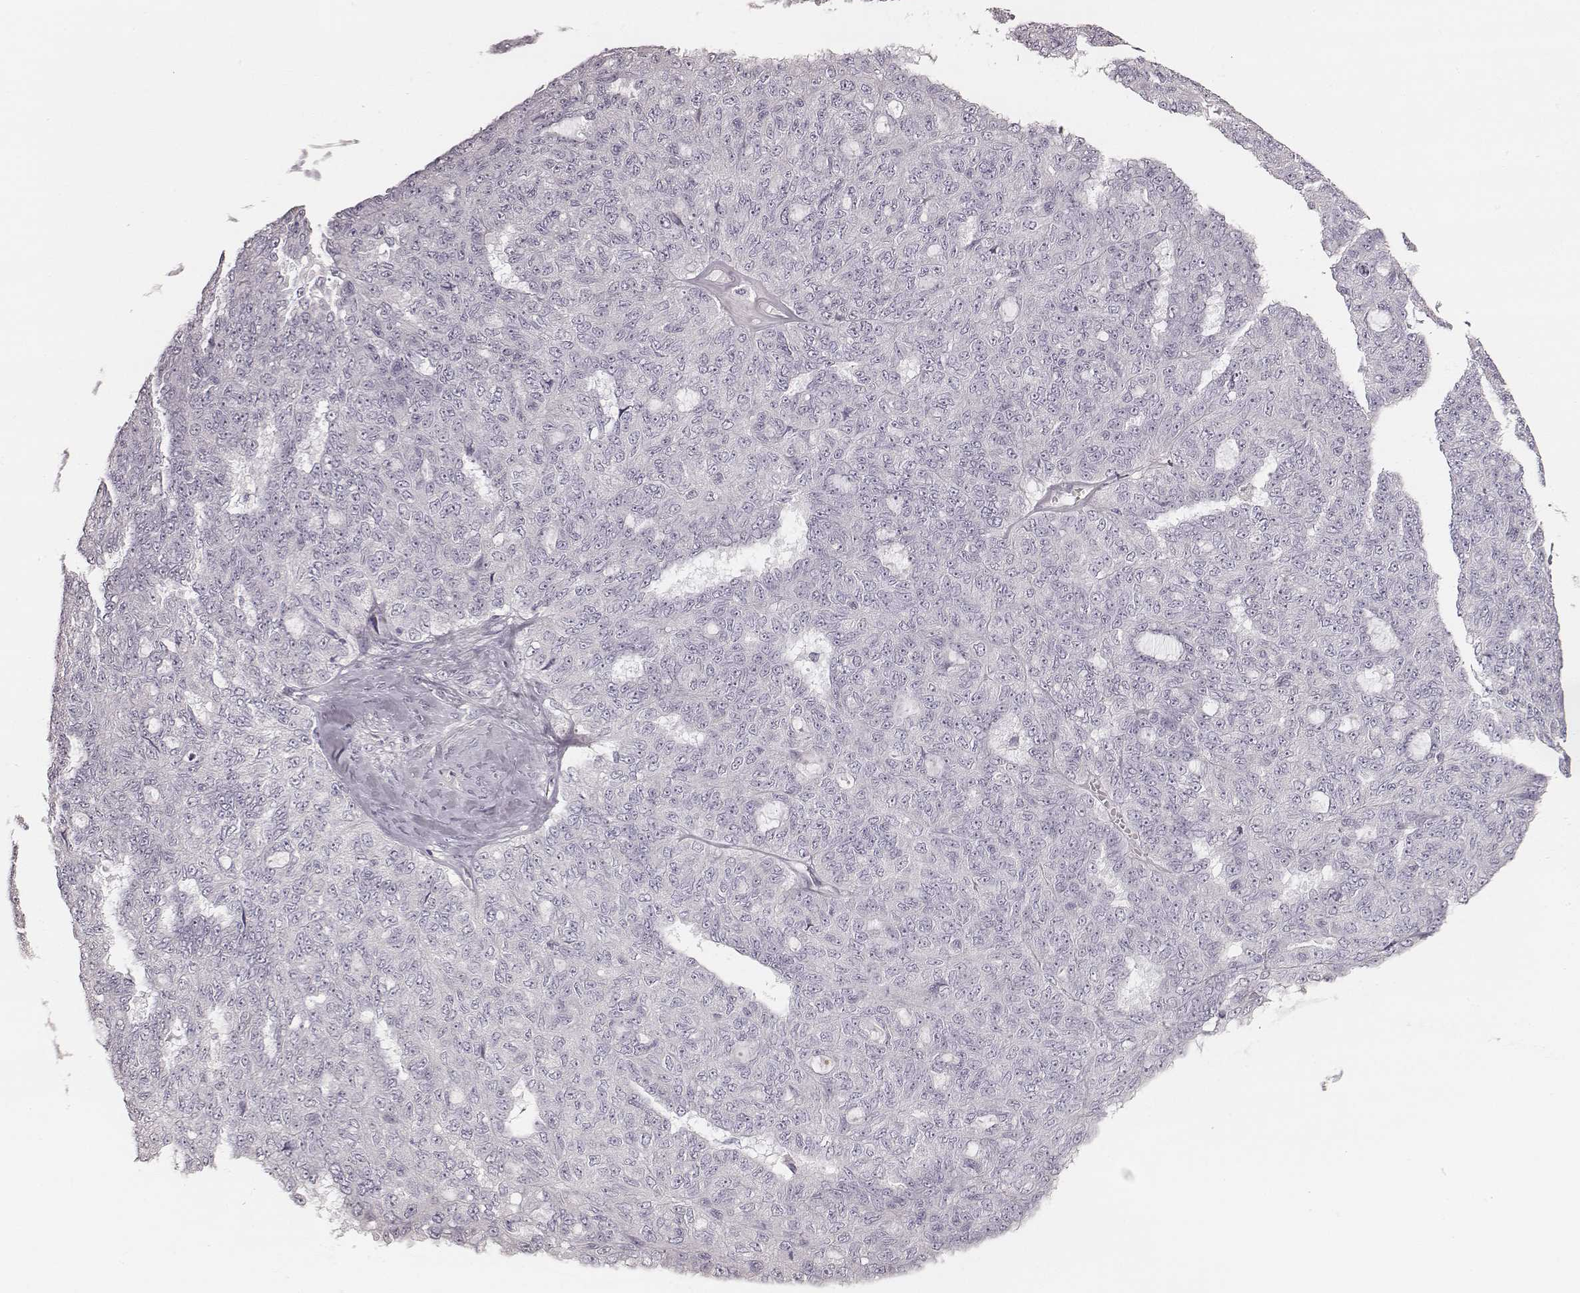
{"staining": {"intensity": "negative", "quantity": "none", "location": "none"}, "tissue": "ovarian cancer", "cell_type": "Tumor cells", "image_type": "cancer", "snomed": [{"axis": "morphology", "description": "Cystadenocarcinoma, serous, NOS"}, {"axis": "topography", "description": "Ovary"}], "caption": "Immunohistochemistry micrograph of human ovarian cancer (serous cystadenocarcinoma) stained for a protein (brown), which shows no staining in tumor cells.", "gene": "ZP4", "patient": {"sex": "female", "age": 71}}